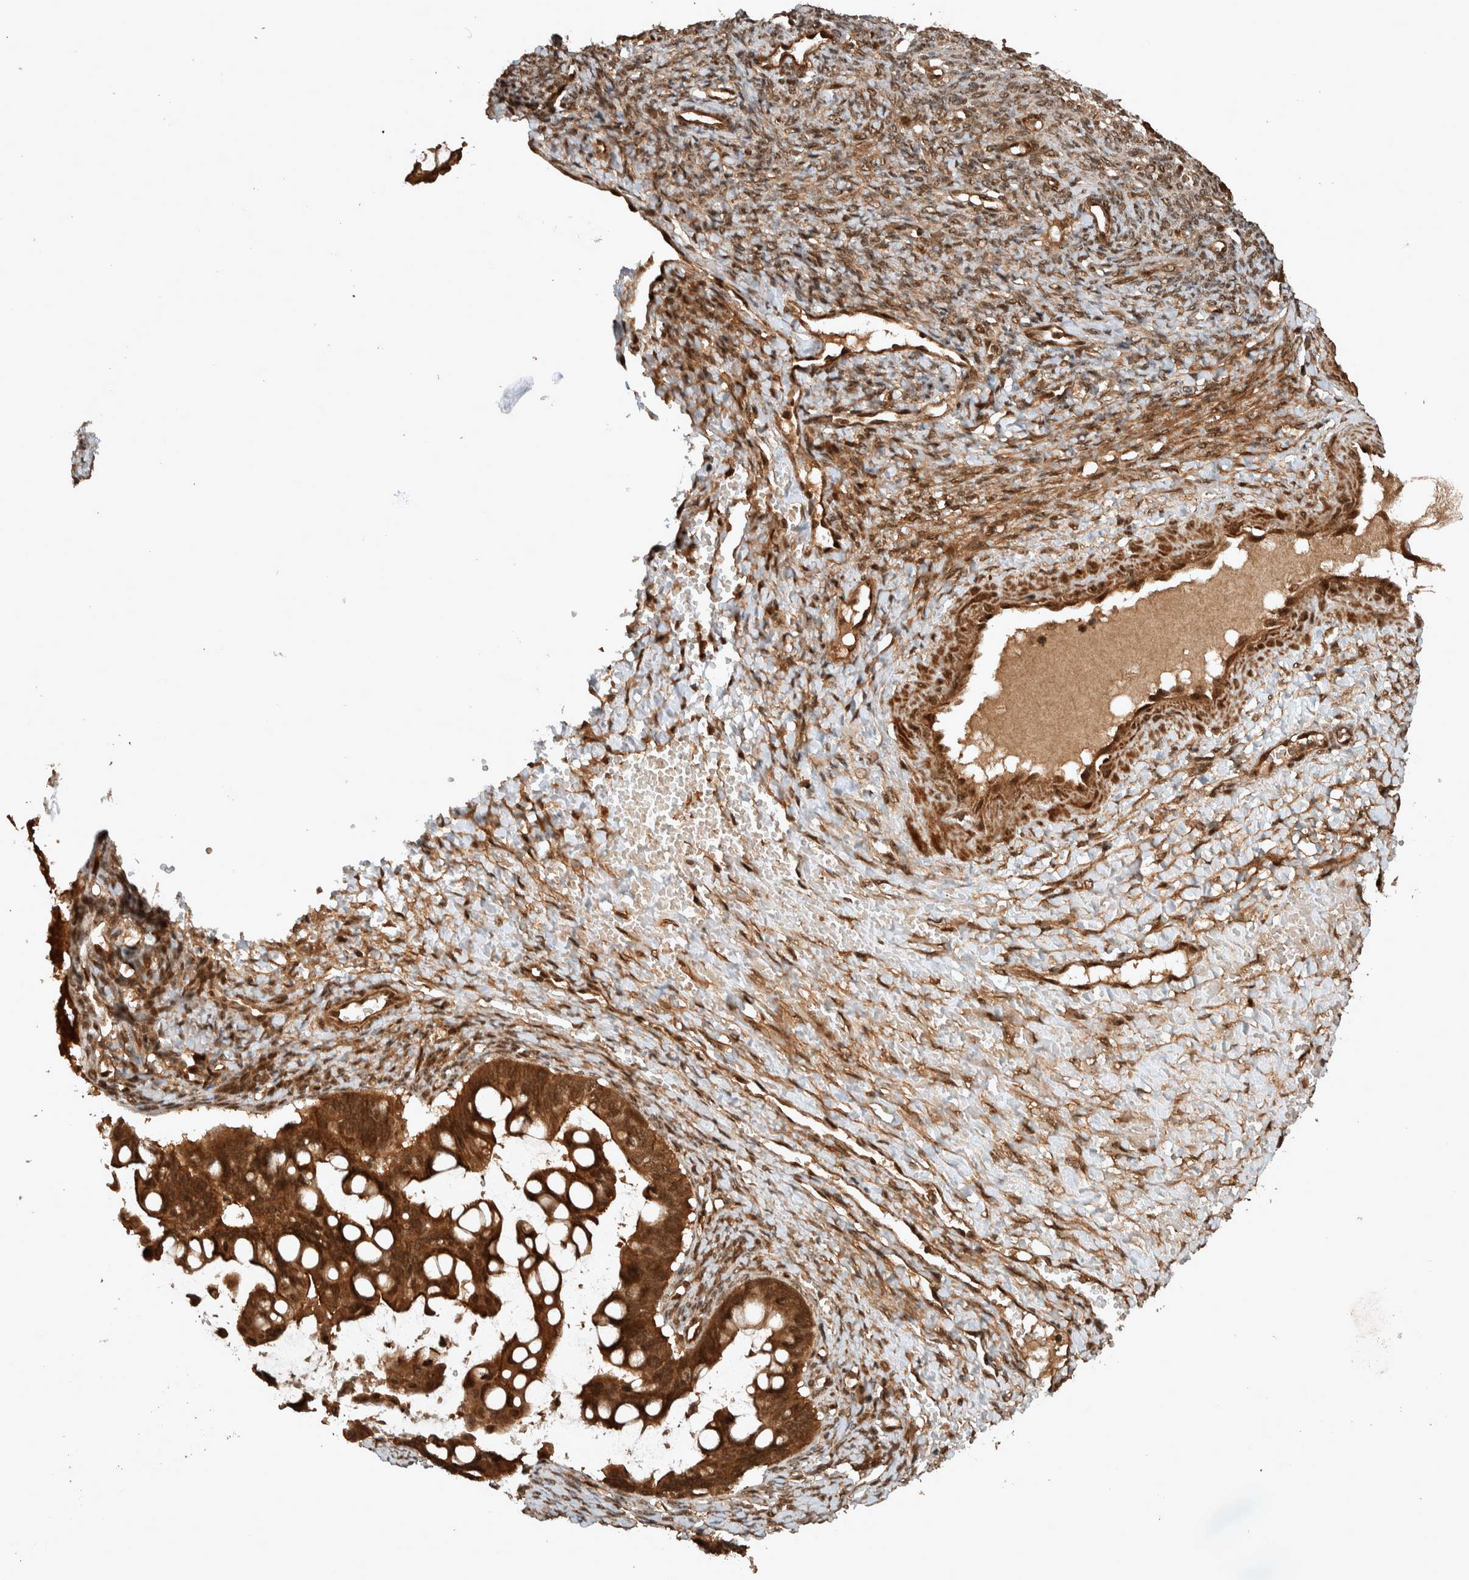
{"staining": {"intensity": "strong", "quantity": ">75%", "location": "cytoplasmic/membranous,nuclear"}, "tissue": "ovarian cancer", "cell_type": "Tumor cells", "image_type": "cancer", "snomed": [{"axis": "morphology", "description": "Cystadenocarcinoma, mucinous, NOS"}, {"axis": "topography", "description": "Ovary"}], "caption": "A brown stain labels strong cytoplasmic/membranous and nuclear expression of a protein in ovarian cancer (mucinous cystadenocarcinoma) tumor cells.", "gene": "CNTROB", "patient": {"sex": "female", "age": 73}}